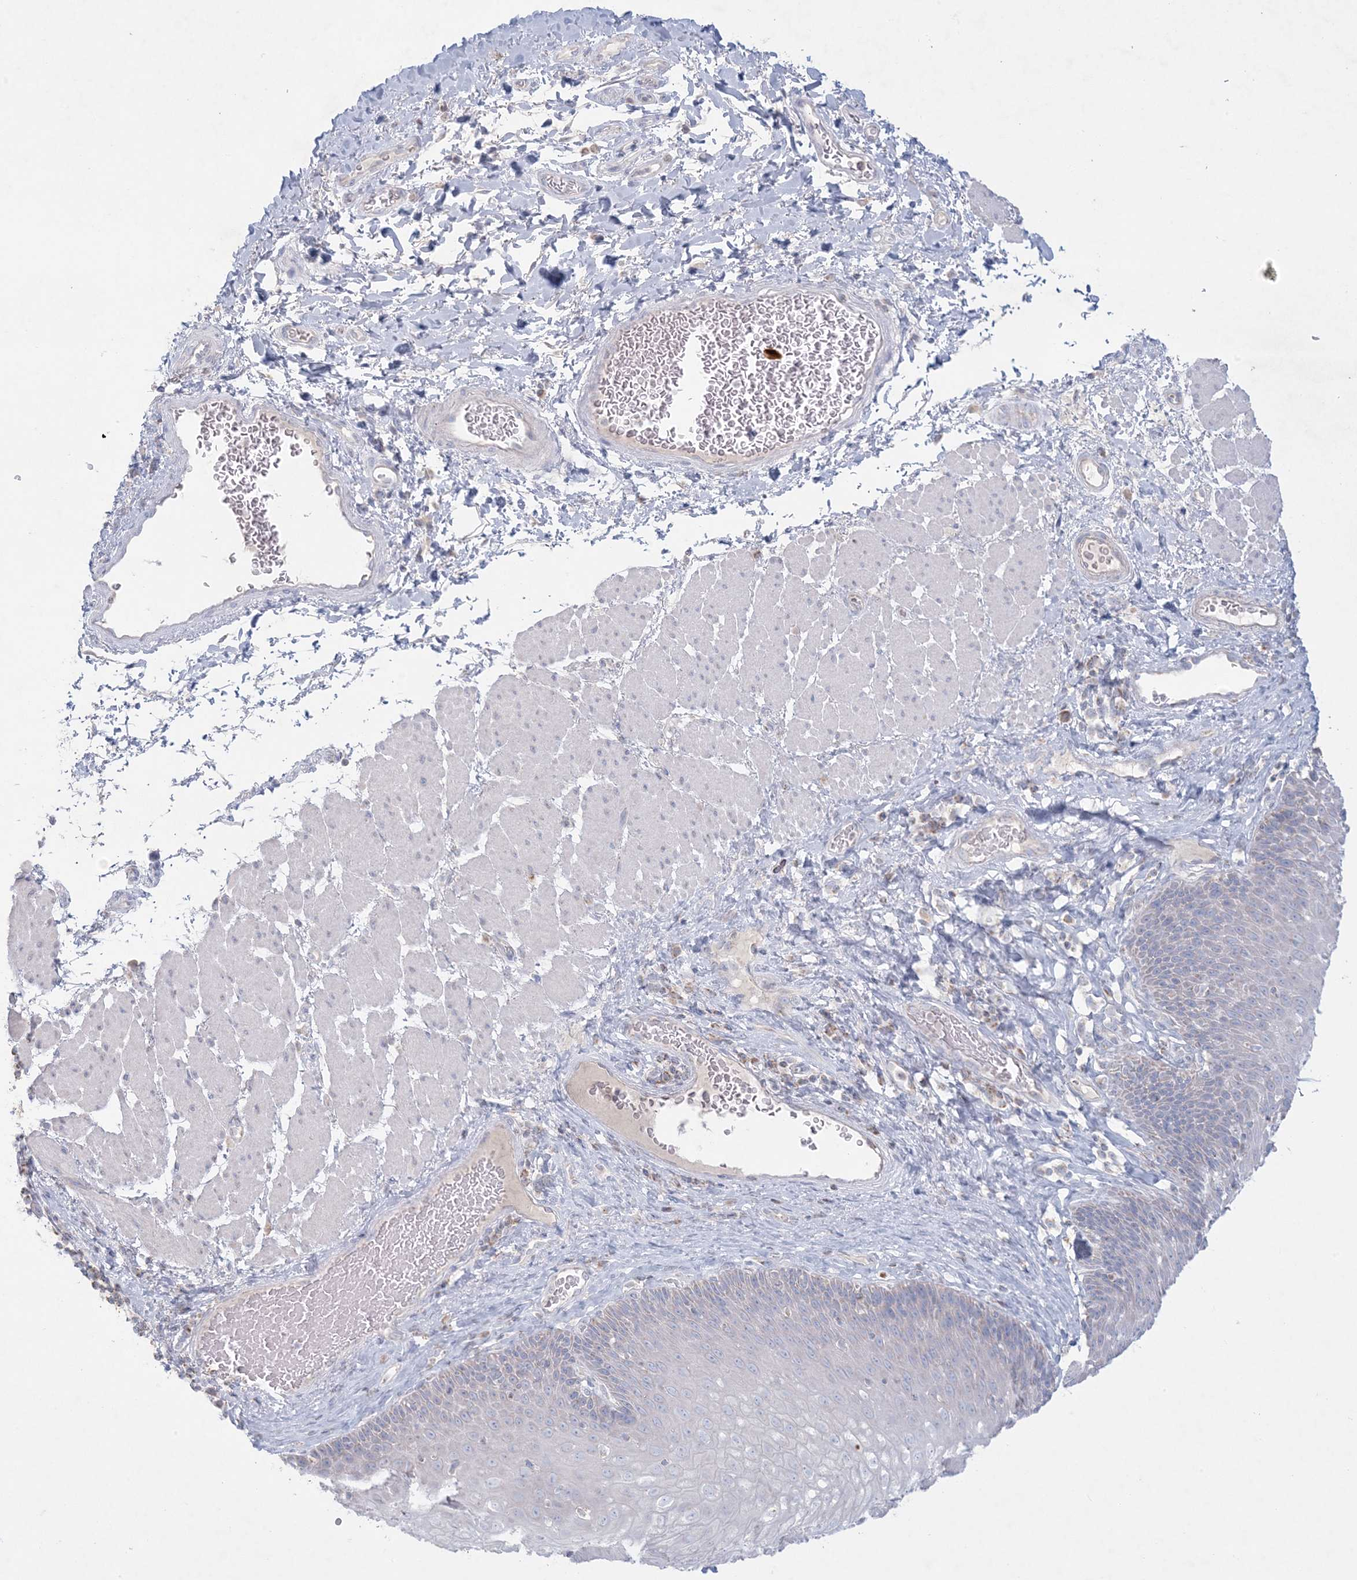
{"staining": {"intensity": "negative", "quantity": "none", "location": "none"}, "tissue": "esophagus", "cell_type": "Squamous epithelial cells", "image_type": "normal", "snomed": [{"axis": "morphology", "description": "Normal tissue, NOS"}, {"axis": "topography", "description": "Esophagus"}], "caption": "High power microscopy histopathology image of an IHC image of unremarkable esophagus, revealing no significant positivity in squamous epithelial cells. (DAB immunohistochemistry visualized using brightfield microscopy, high magnification).", "gene": "KCTD6", "patient": {"sex": "female", "age": 66}}